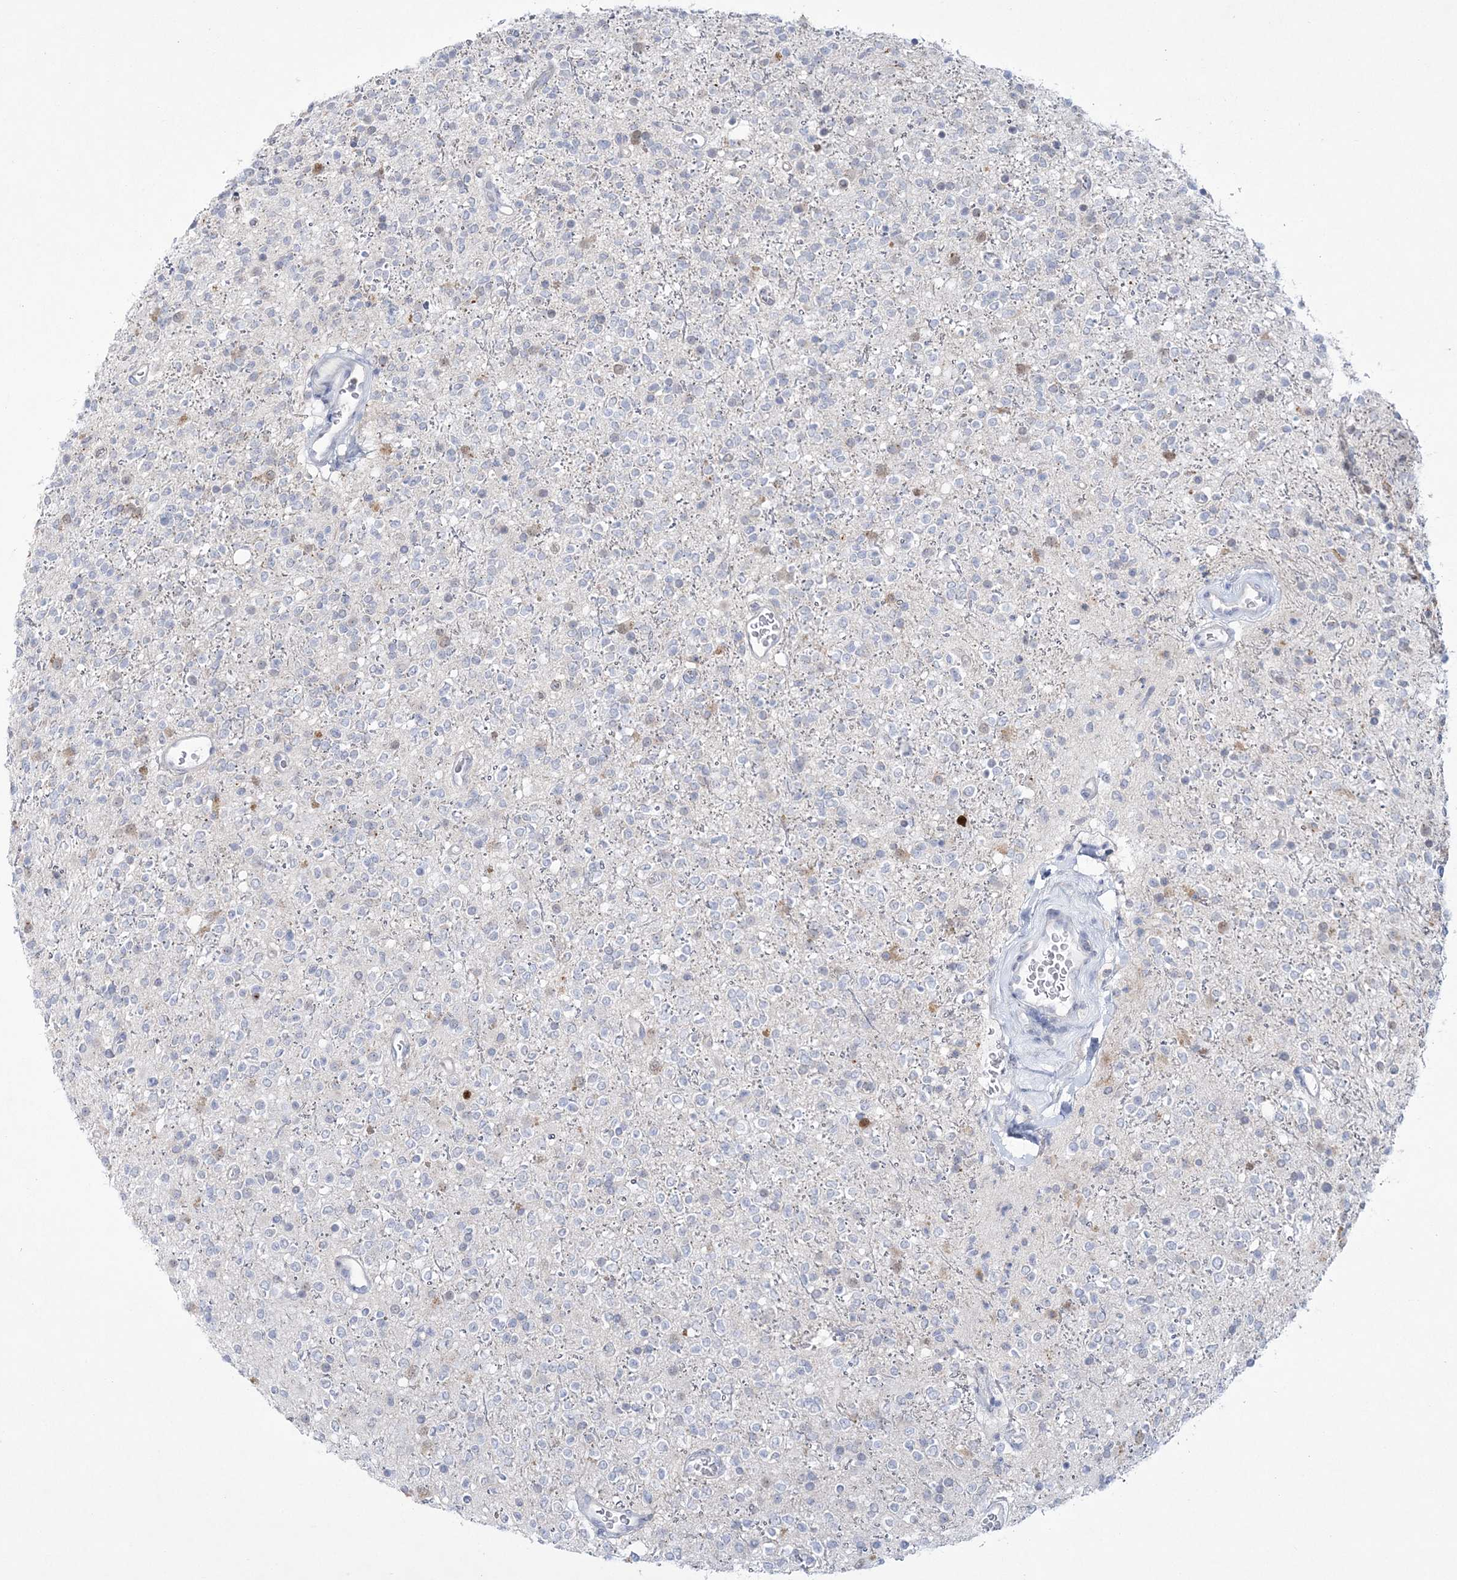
{"staining": {"intensity": "weak", "quantity": "<25%", "location": "cytoplasmic/membranous"}, "tissue": "glioma", "cell_type": "Tumor cells", "image_type": "cancer", "snomed": [{"axis": "morphology", "description": "Glioma, malignant, High grade"}, {"axis": "topography", "description": "Brain"}], "caption": "This is an IHC micrograph of human high-grade glioma (malignant). There is no expression in tumor cells.", "gene": "WDR27", "patient": {"sex": "male", "age": 34}}